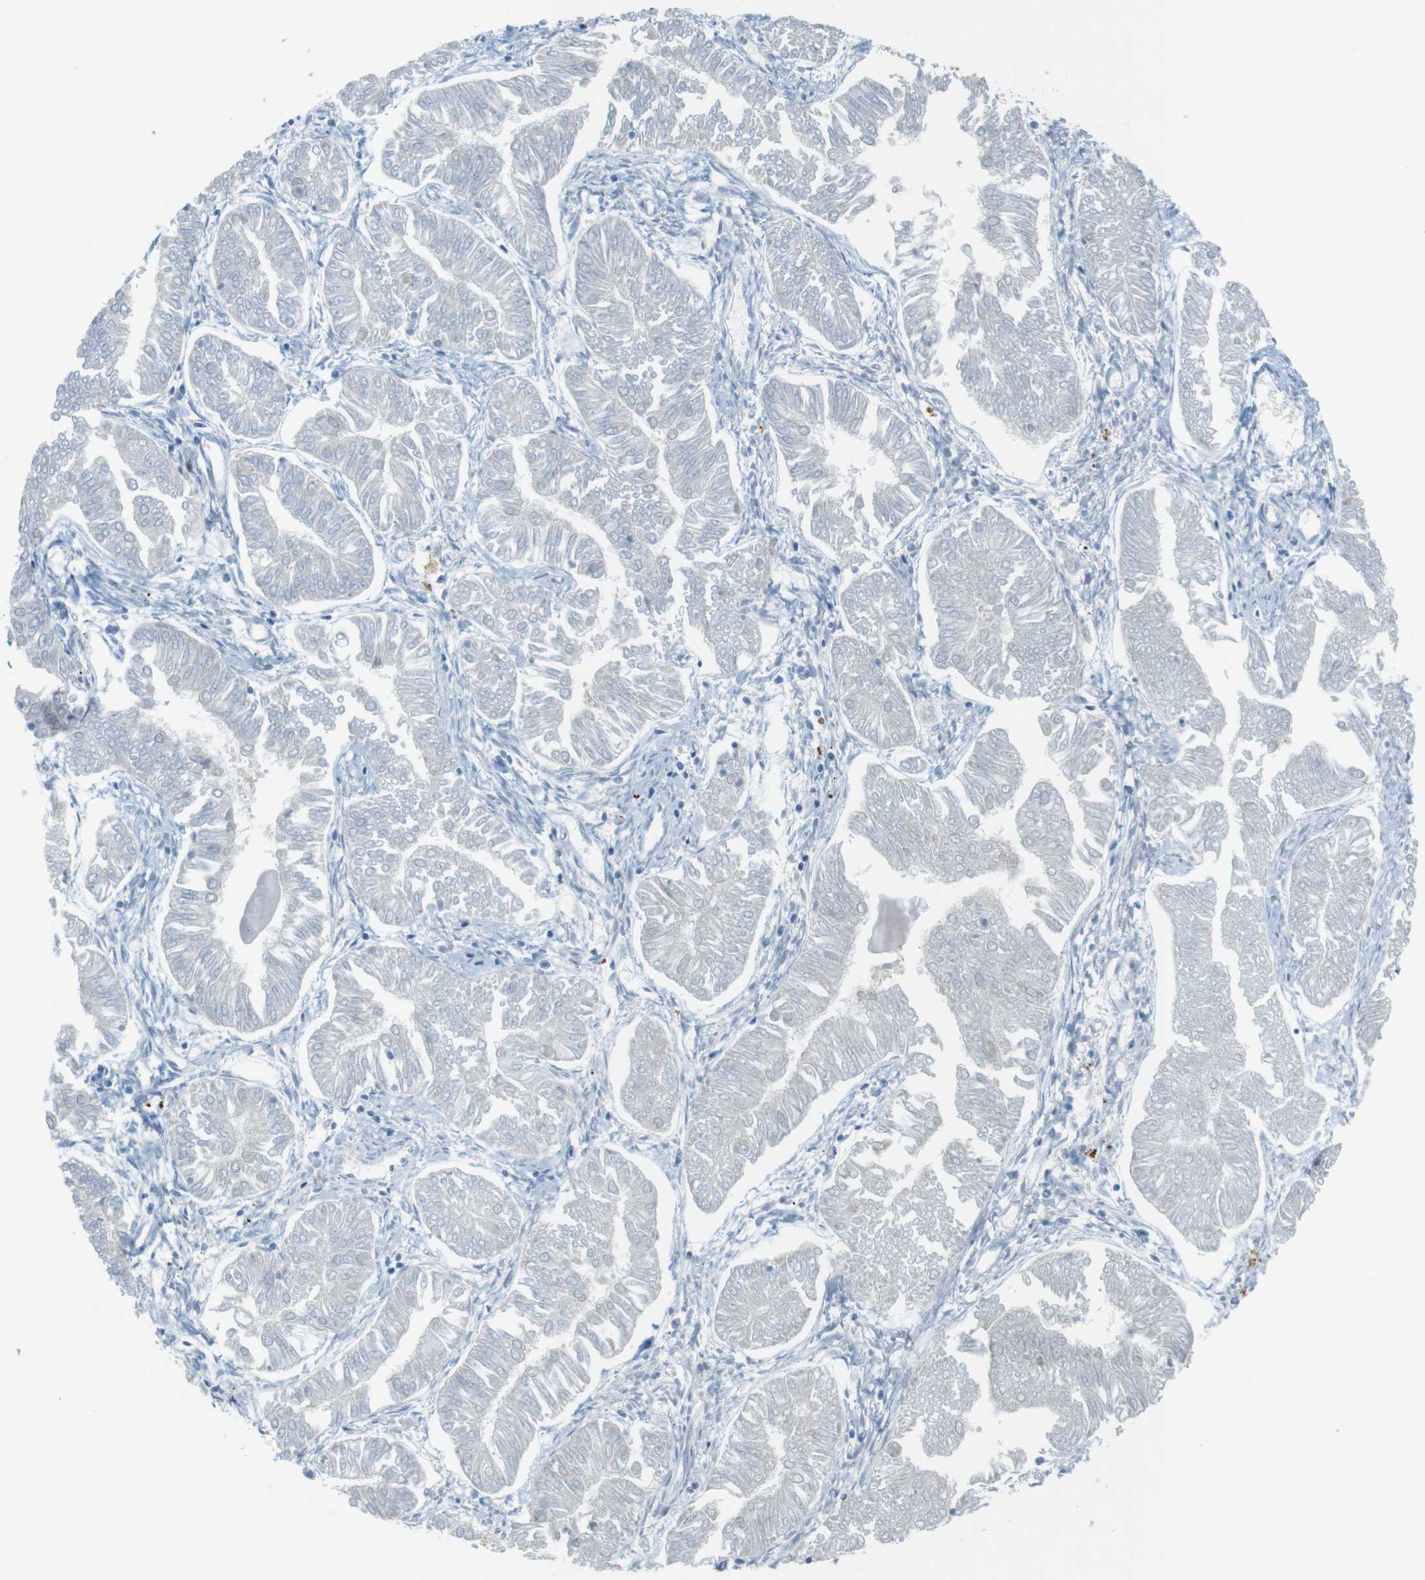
{"staining": {"intensity": "negative", "quantity": "none", "location": "none"}, "tissue": "endometrial cancer", "cell_type": "Tumor cells", "image_type": "cancer", "snomed": [{"axis": "morphology", "description": "Adenocarcinoma, NOS"}, {"axis": "topography", "description": "Endometrium"}], "caption": "This is a micrograph of immunohistochemistry staining of endometrial cancer, which shows no expression in tumor cells.", "gene": "TMEM41B", "patient": {"sex": "female", "age": 53}}